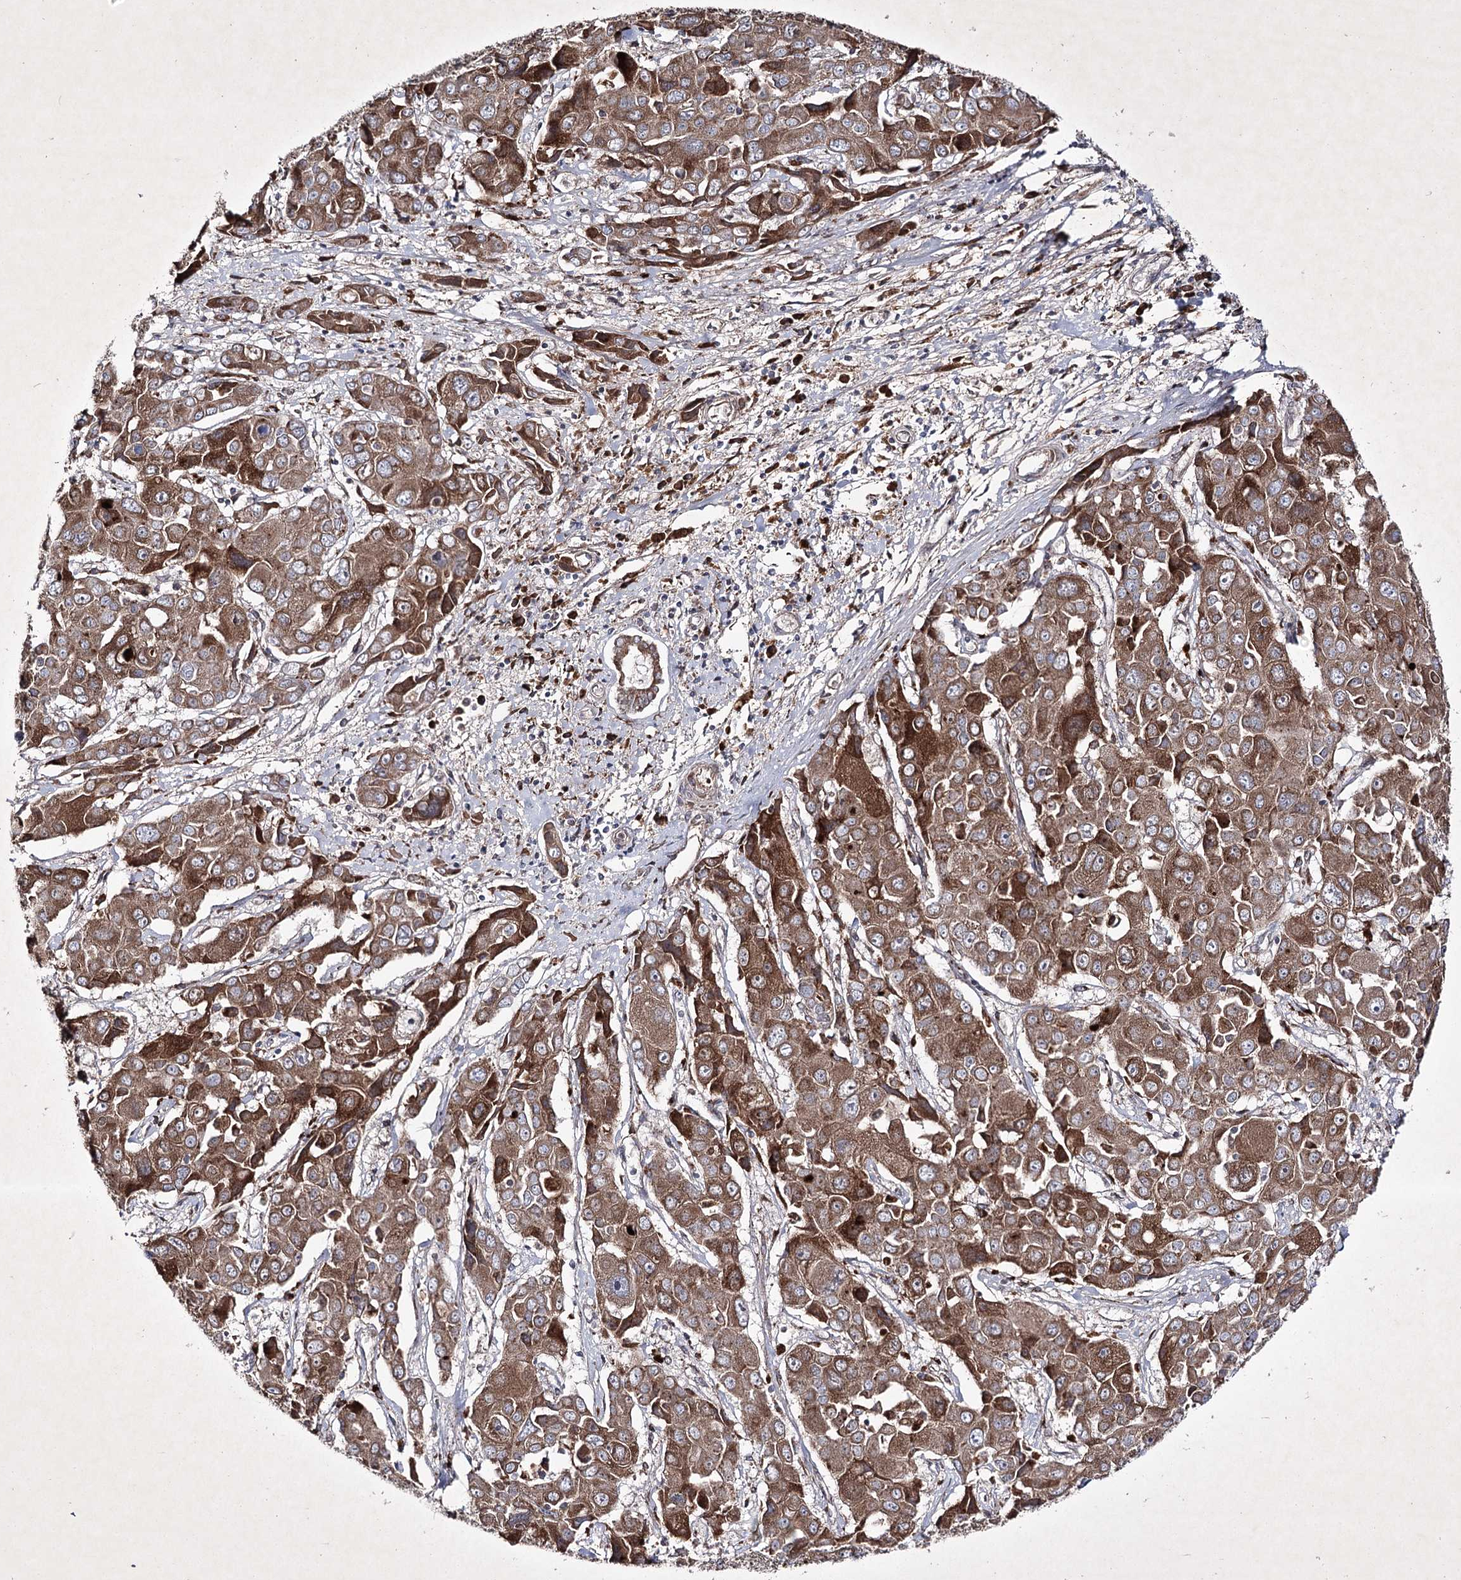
{"staining": {"intensity": "moderate", "quantity": ">75%", "location": "cytoplasmic/membranous"}, "tissue": "liver cancer", "cell_type": "Tumor cells", "image_type": "cancer", "snomed": [{"axis": "morphology", "description": "Cholangiocarcinoma"}, {"axis": "topography", "description": "Liver"}], "caption": "IHC of liver cholangiocarcinoma shows medium levels of moderate cytoplasmic/membranous positivity in about >75% of tumor cells.", "gene": "ALG9", "patient": {"sex": "male", "age": 67}}